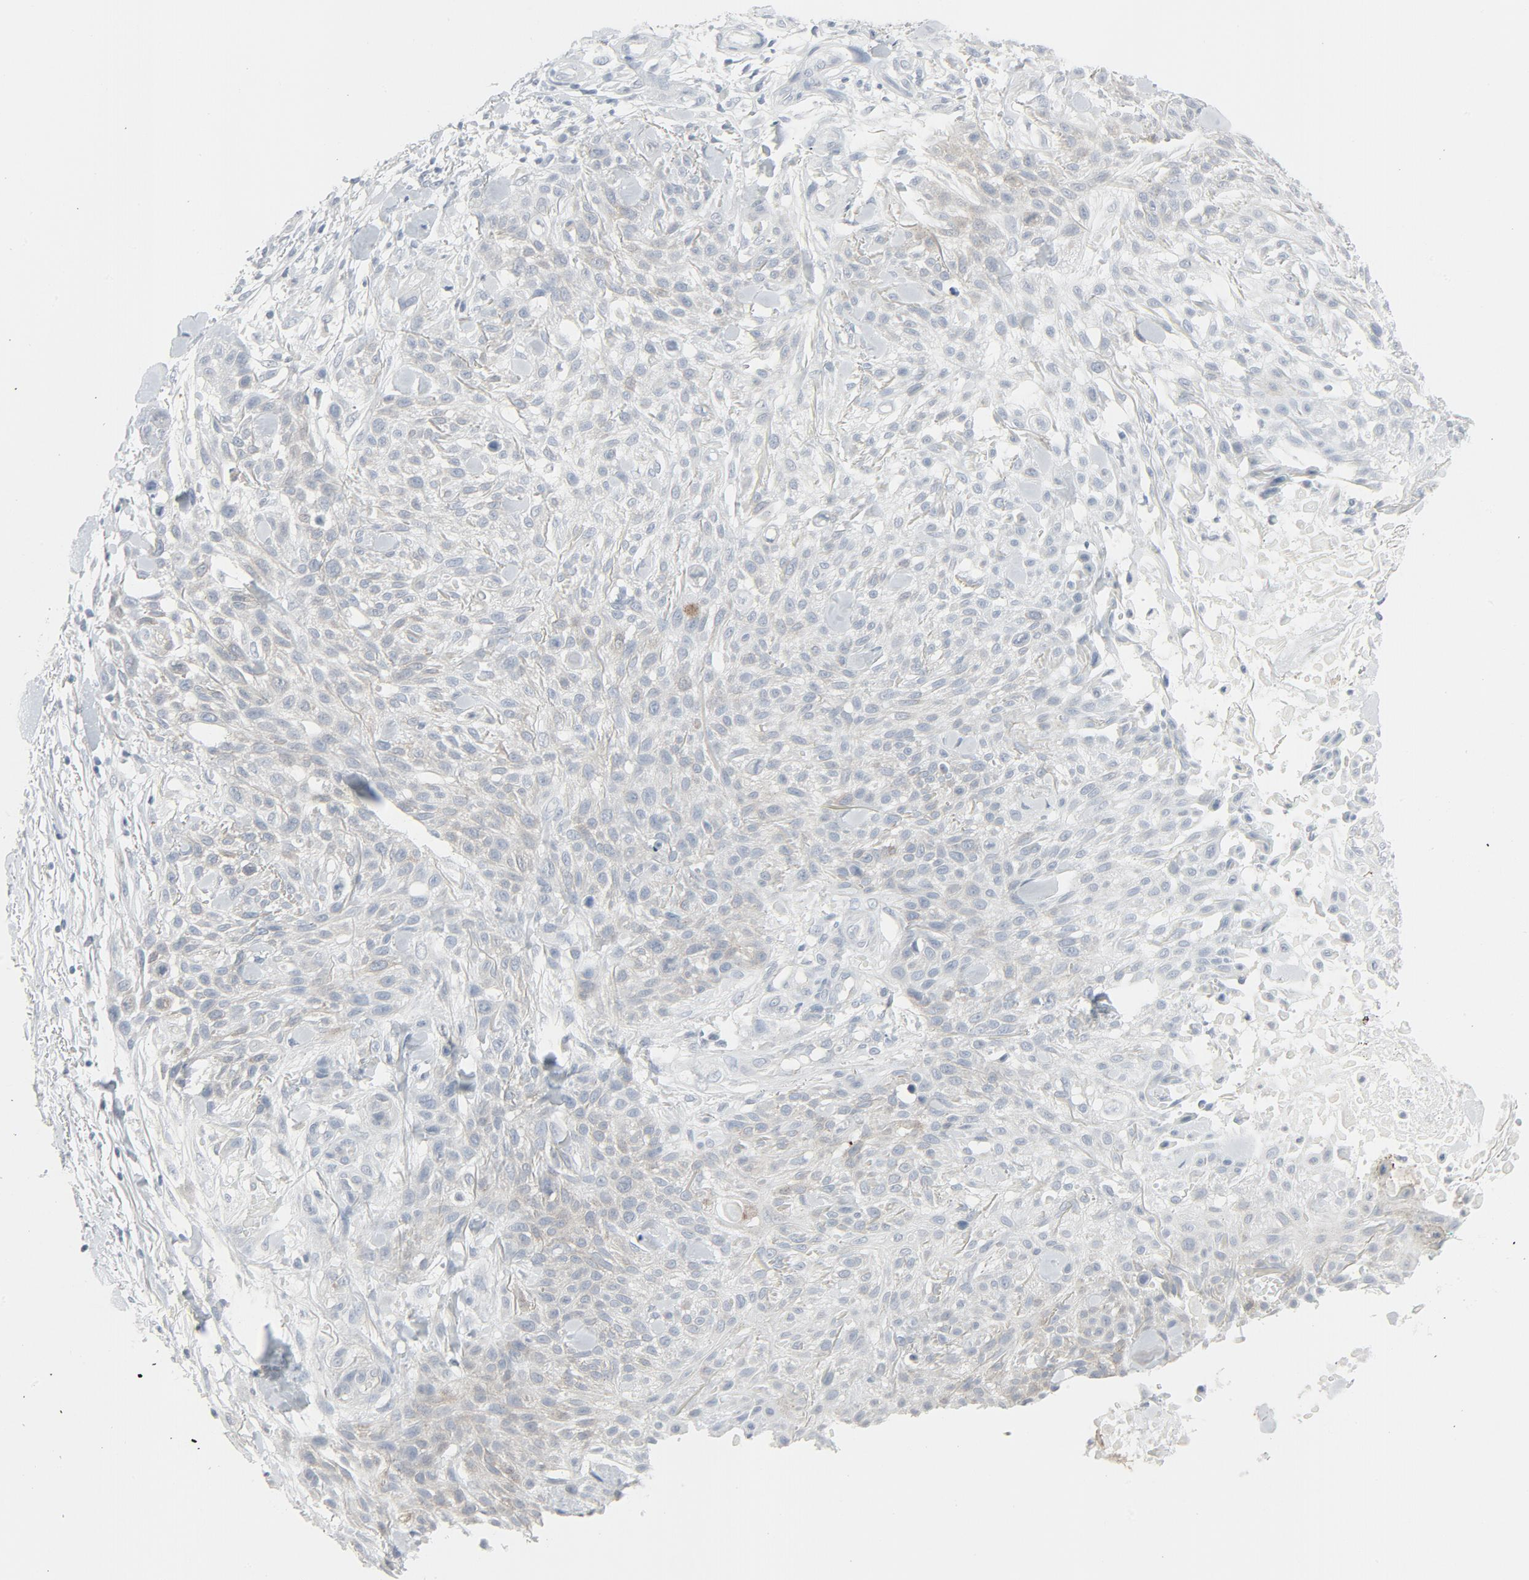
{"staining": {"intensity": "weak", "quantity": "25%-75%", "location": "cytoplasmic/membranous"}, "tissue": "skin cancer", "cell_type": "Tumor cells", "image_type": "cancer", "snomed": [{"axis": "morphology", "description": "Squamous cell carcinoma, NOS"}, {"axis": "topography", "description": "Skin"}], "caption": "IHC staining of skin squamous cell carcinoma, which exhibits low levels of weak cytoplasmic/membranous expression in approximately 25%-75% of tumor cells indicating weak cytoplasmic/membranous protein expression. The staining was performed using DAB (brown) for protein detection and nuclei were counterstained in hematoxylin (blue).", "gene": "FGFR3", "patient": {"sex": "female", "age": 42}}